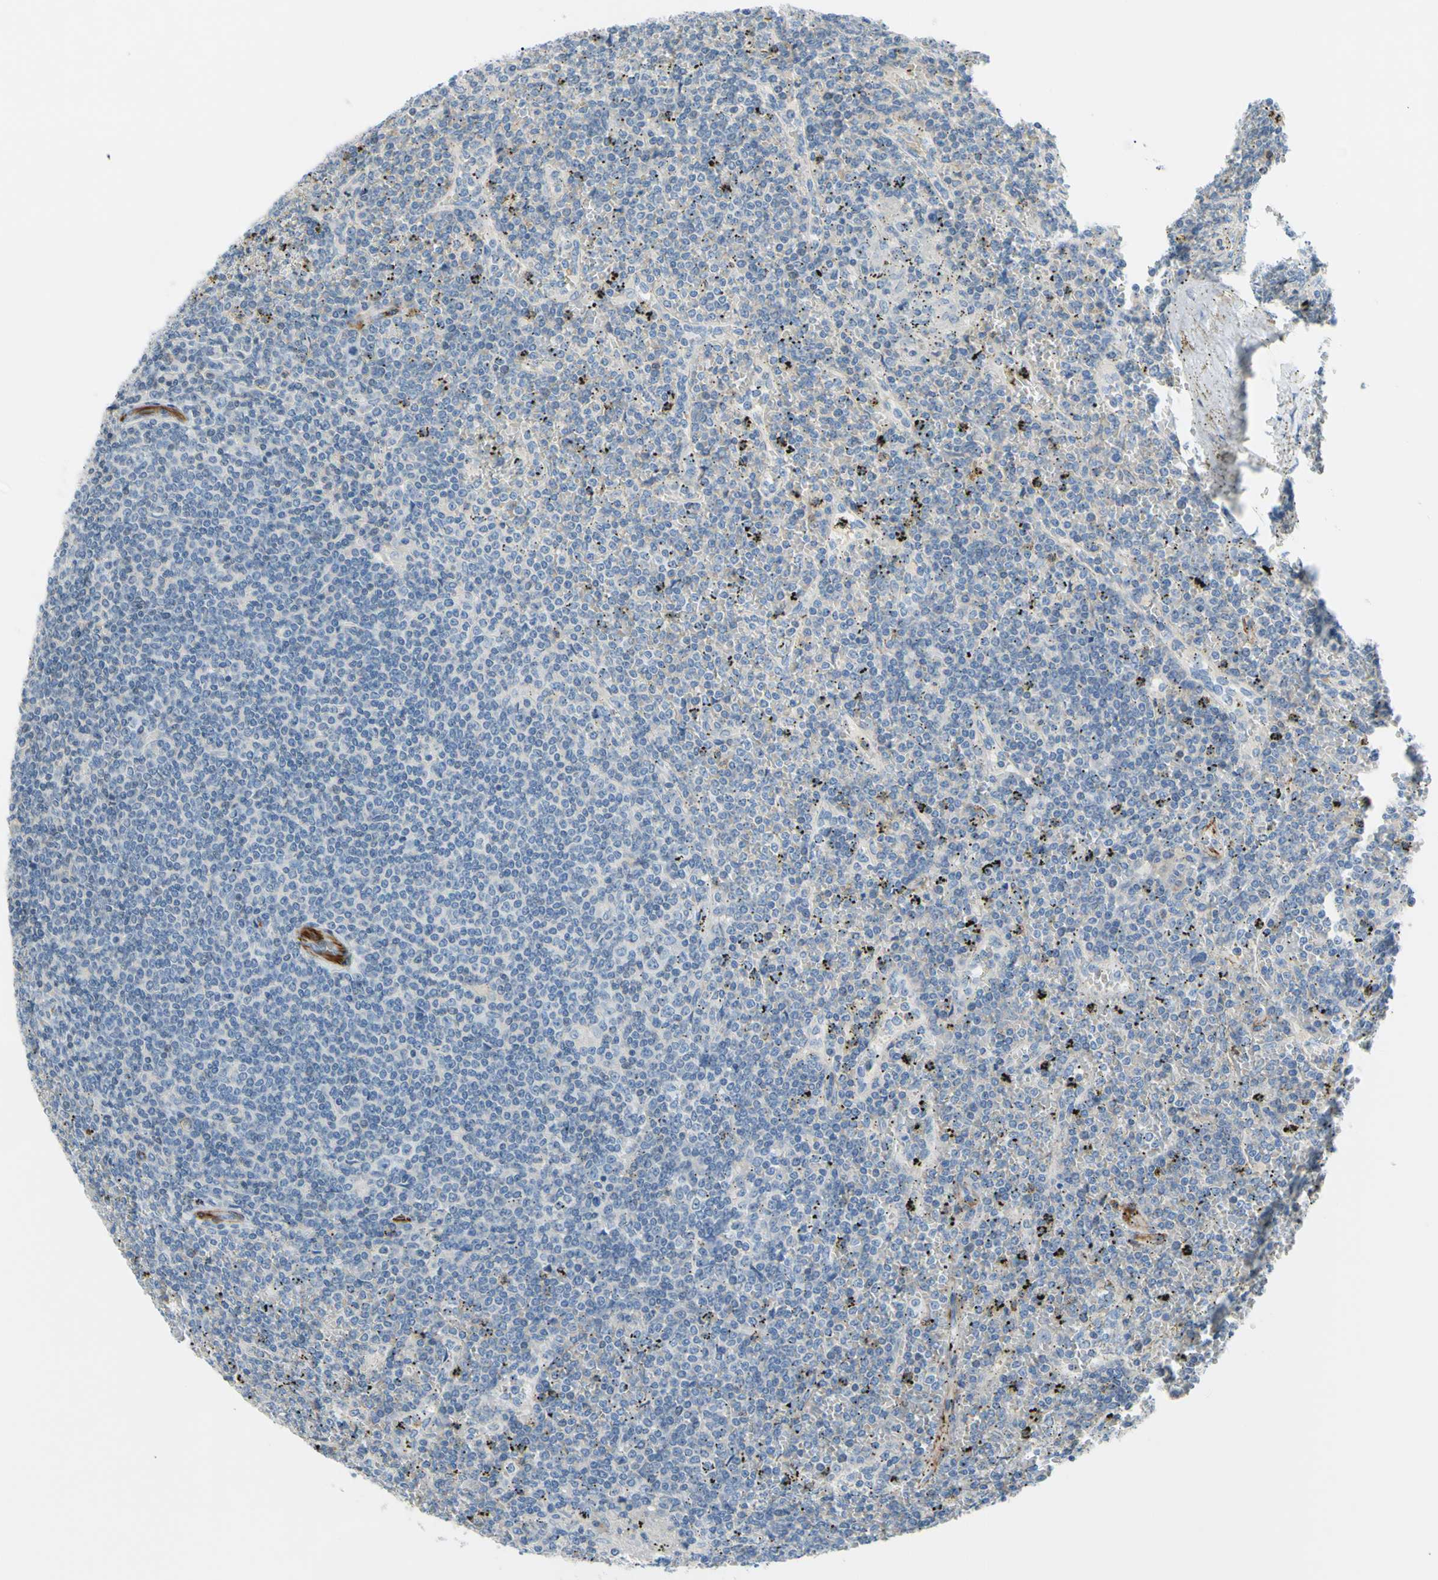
{"staining": {"intensity": "negative", "quantity": "none", "location": "none"}, "tissue": "lymphoma", "cell_type": "Tumor cells", "image_type": "cancer", "snomed": [{"axis": "morphology", "description": "Malignant lymphoma, non-Hodgkin's type, Low grade"}, {"axis": "topography", "description": "Spleen"}], "caption": "Immunohistochemical staining of human lymphoma displays no significant positivity in tumor cells.", "gene": "PRRG2", "patient": {"sex": "female", "age": 19}}